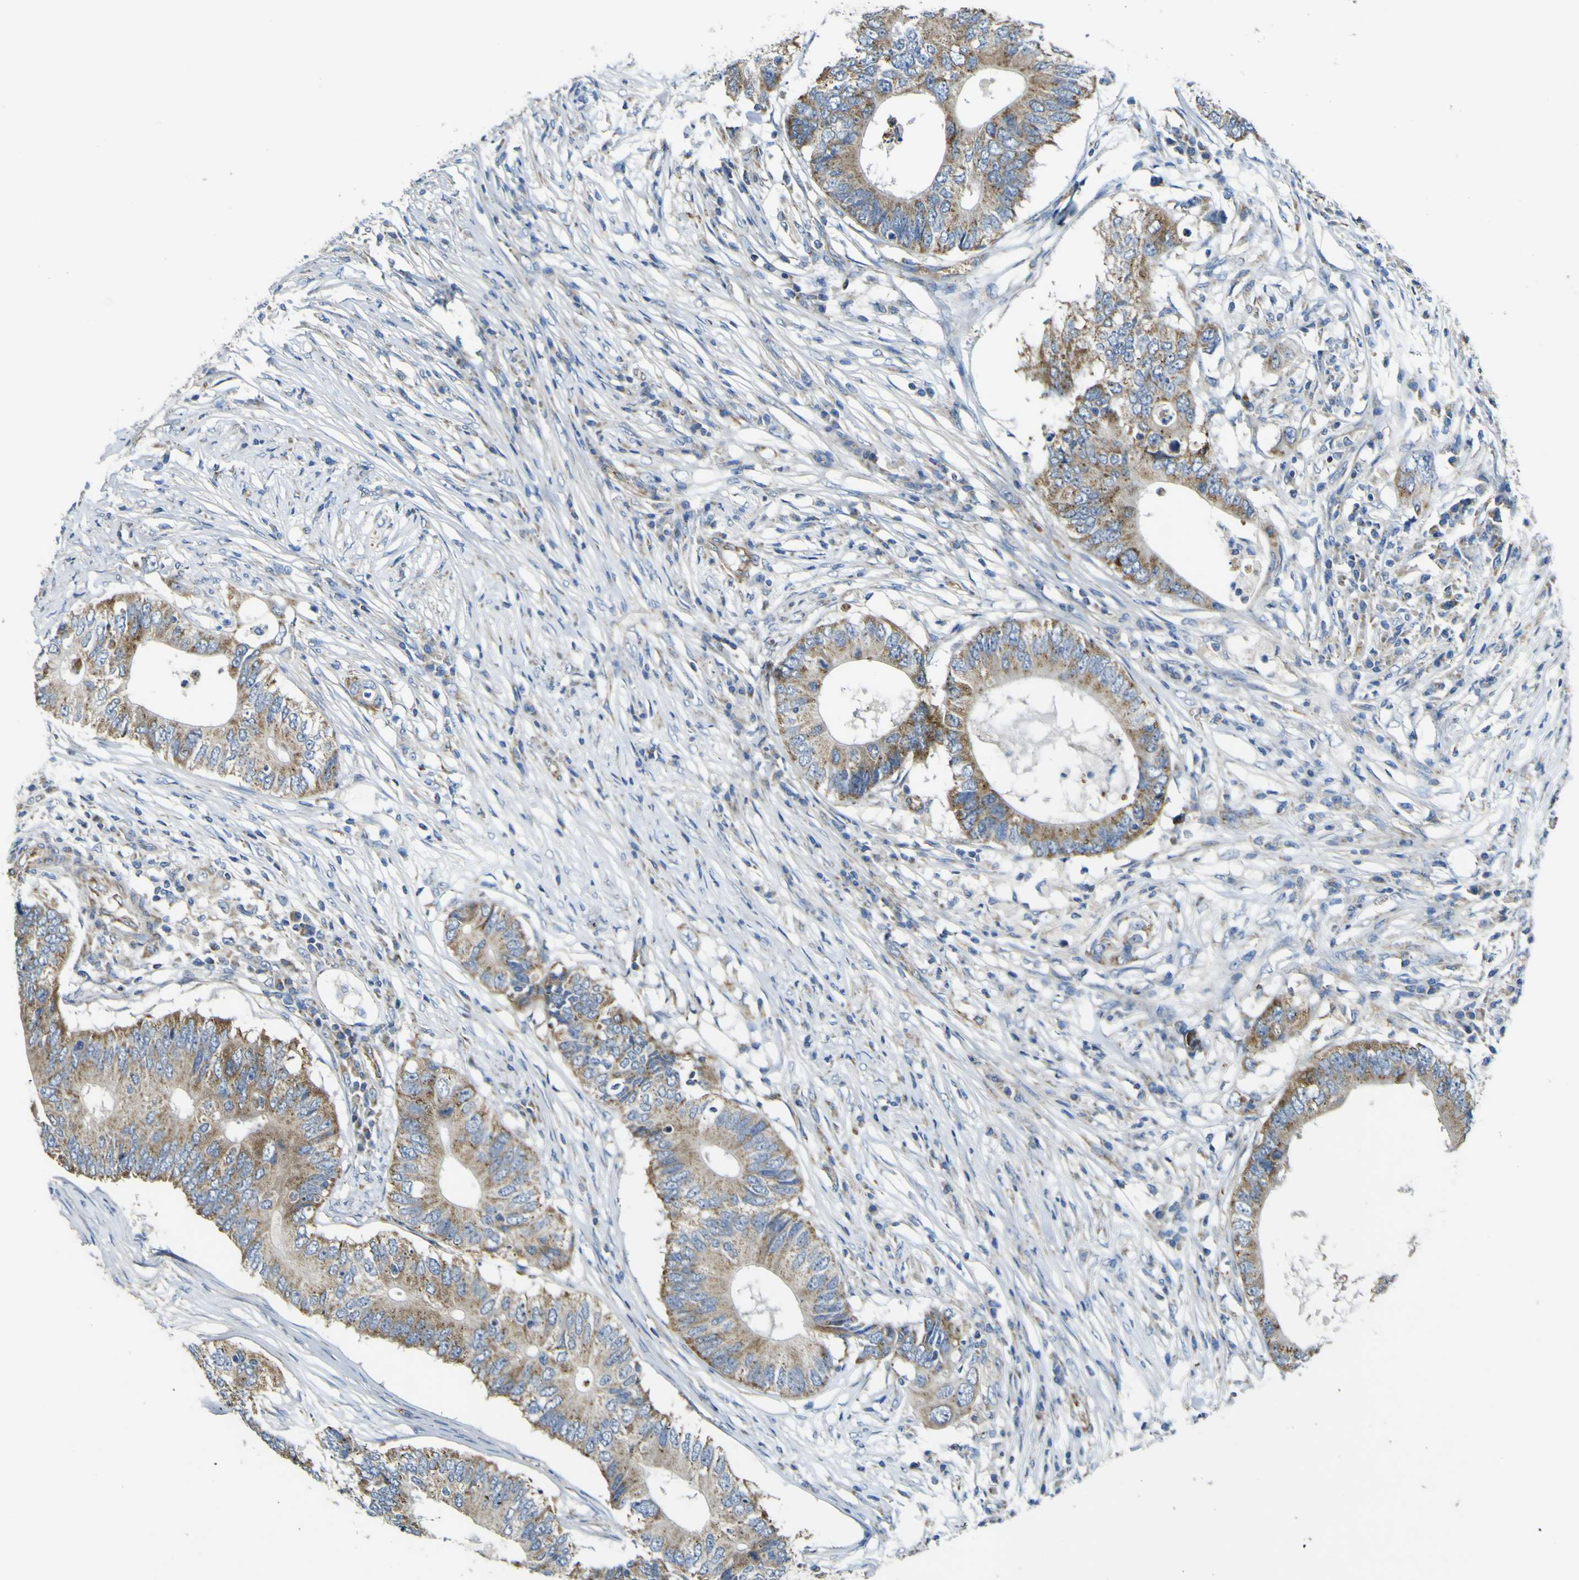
{"staining": {"intensity": "moderate", "quantity": ">75%", "location": "cytoplasmic/membranous"}, "tissue": "colorectal cancer", "cell_type": "Tumor cells", "image_type": "cancer", "snomed": [{"axis": "morphology", "description": "Adenocarcinoma, NOS"}, {"axis": "topography", "description": "Colon"}], "caption": "Protein expression analysis of adenocarcinoma (colorectal) reveals moderate cytoplasmic/membranous expression in approximately >75% of tumor cells.", "gene": "ALDH18A1", "patient": {"sex": "male", "age": 71}}